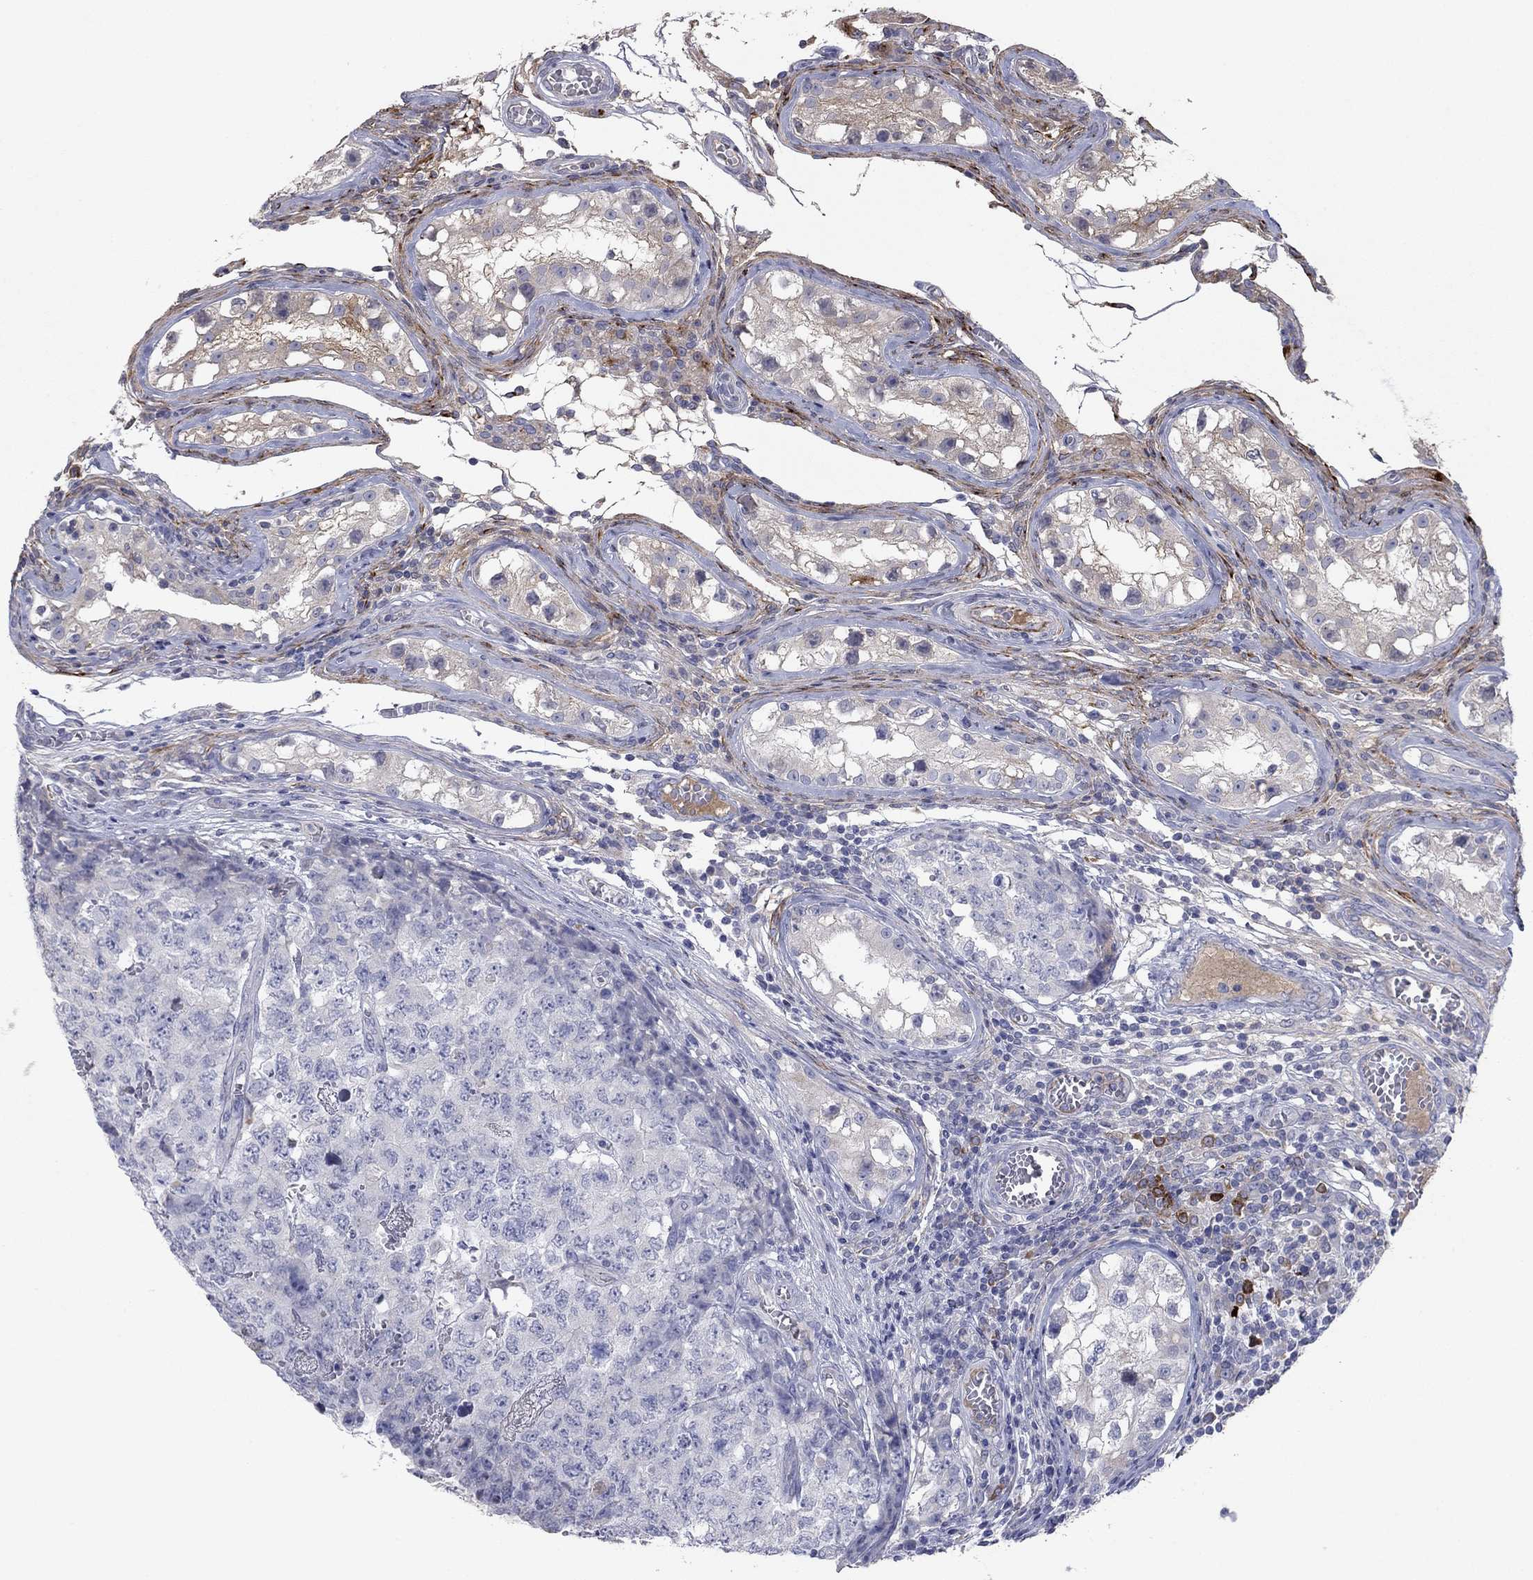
{"staining": {"intensity": "negative", "quantity": "none", "location": "none"}, "tissue": "testis cancer", "cell_type": "Tumor cells", "image_type": "cancer", "snomed": [{"axis": "morphology", "description": "Carcinoma, Embryonal, NOS"}, {"axis": "topography", "description": "Testis"}], "caption": "A high-resolution photomicrograph shows immunohistochemistry staining of embryonal carcinoma (testis), which exhibits no significant positivity in tumor cells.", "gene": "PTGDS", "patient": {"sex": "male", "age": 23}}